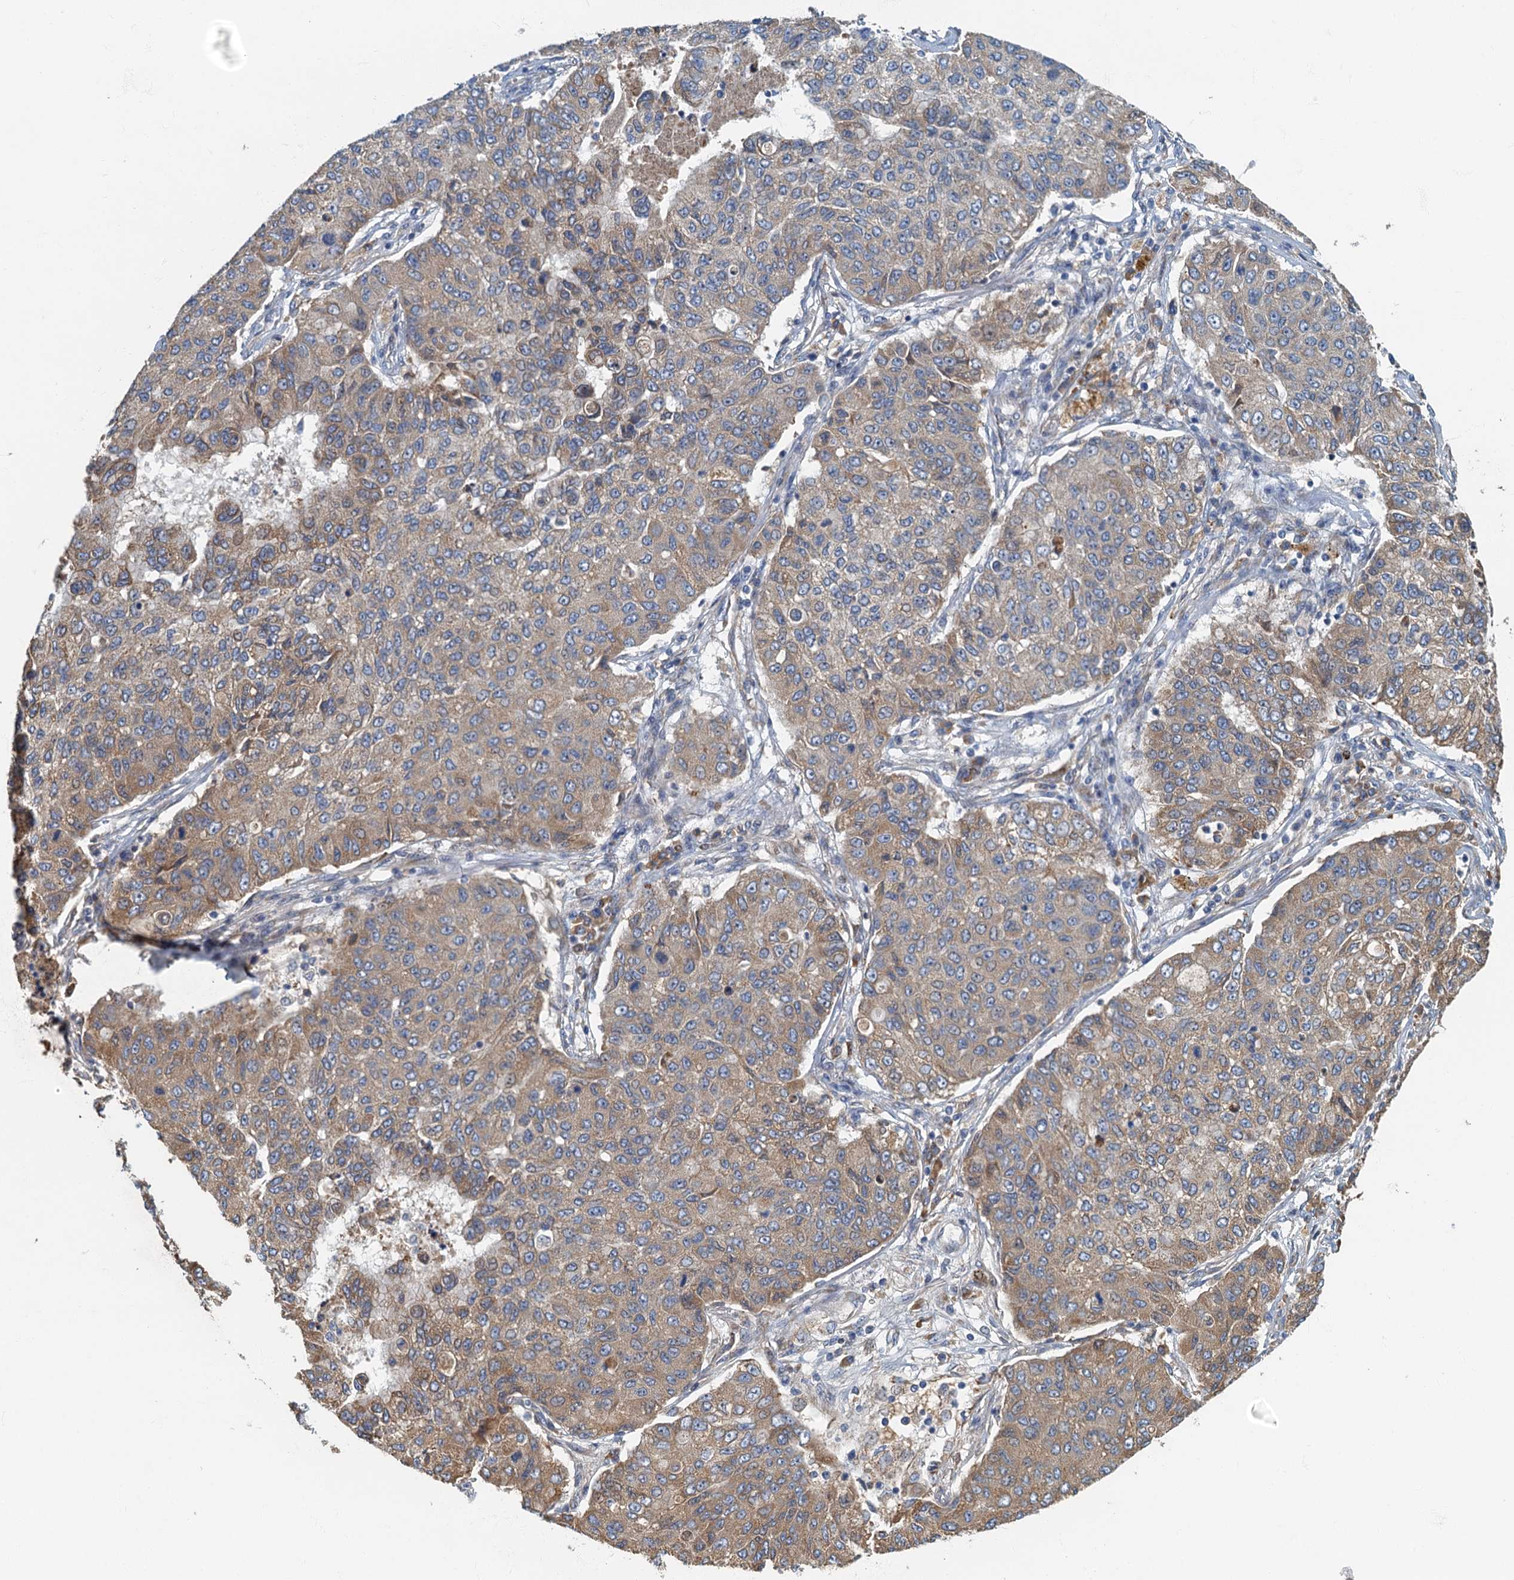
{"staining": {"intensity": "moderate", "quantity": ">75%", "location": "cytoplasmic/membranous"}, "tissue": "lung cancer", "cell_type": "Tumor cells", "image_type": "cancer", "snomed": [{"axis": "morphology", "description": "Squamous cell carcinoma, NOS"}, {"axis": "topography", "description": "Lung"}], "caption": "High-power microscopy captured an immunohistochemistry (IHC) photomicrograph of lung squamous cell carcinoma, revealing moderate cytoplasmic/membranous expression in approximately >75% of tumor cells.", "gene": "SPDYC", "patient": {"sex": "male", "age": 74}}